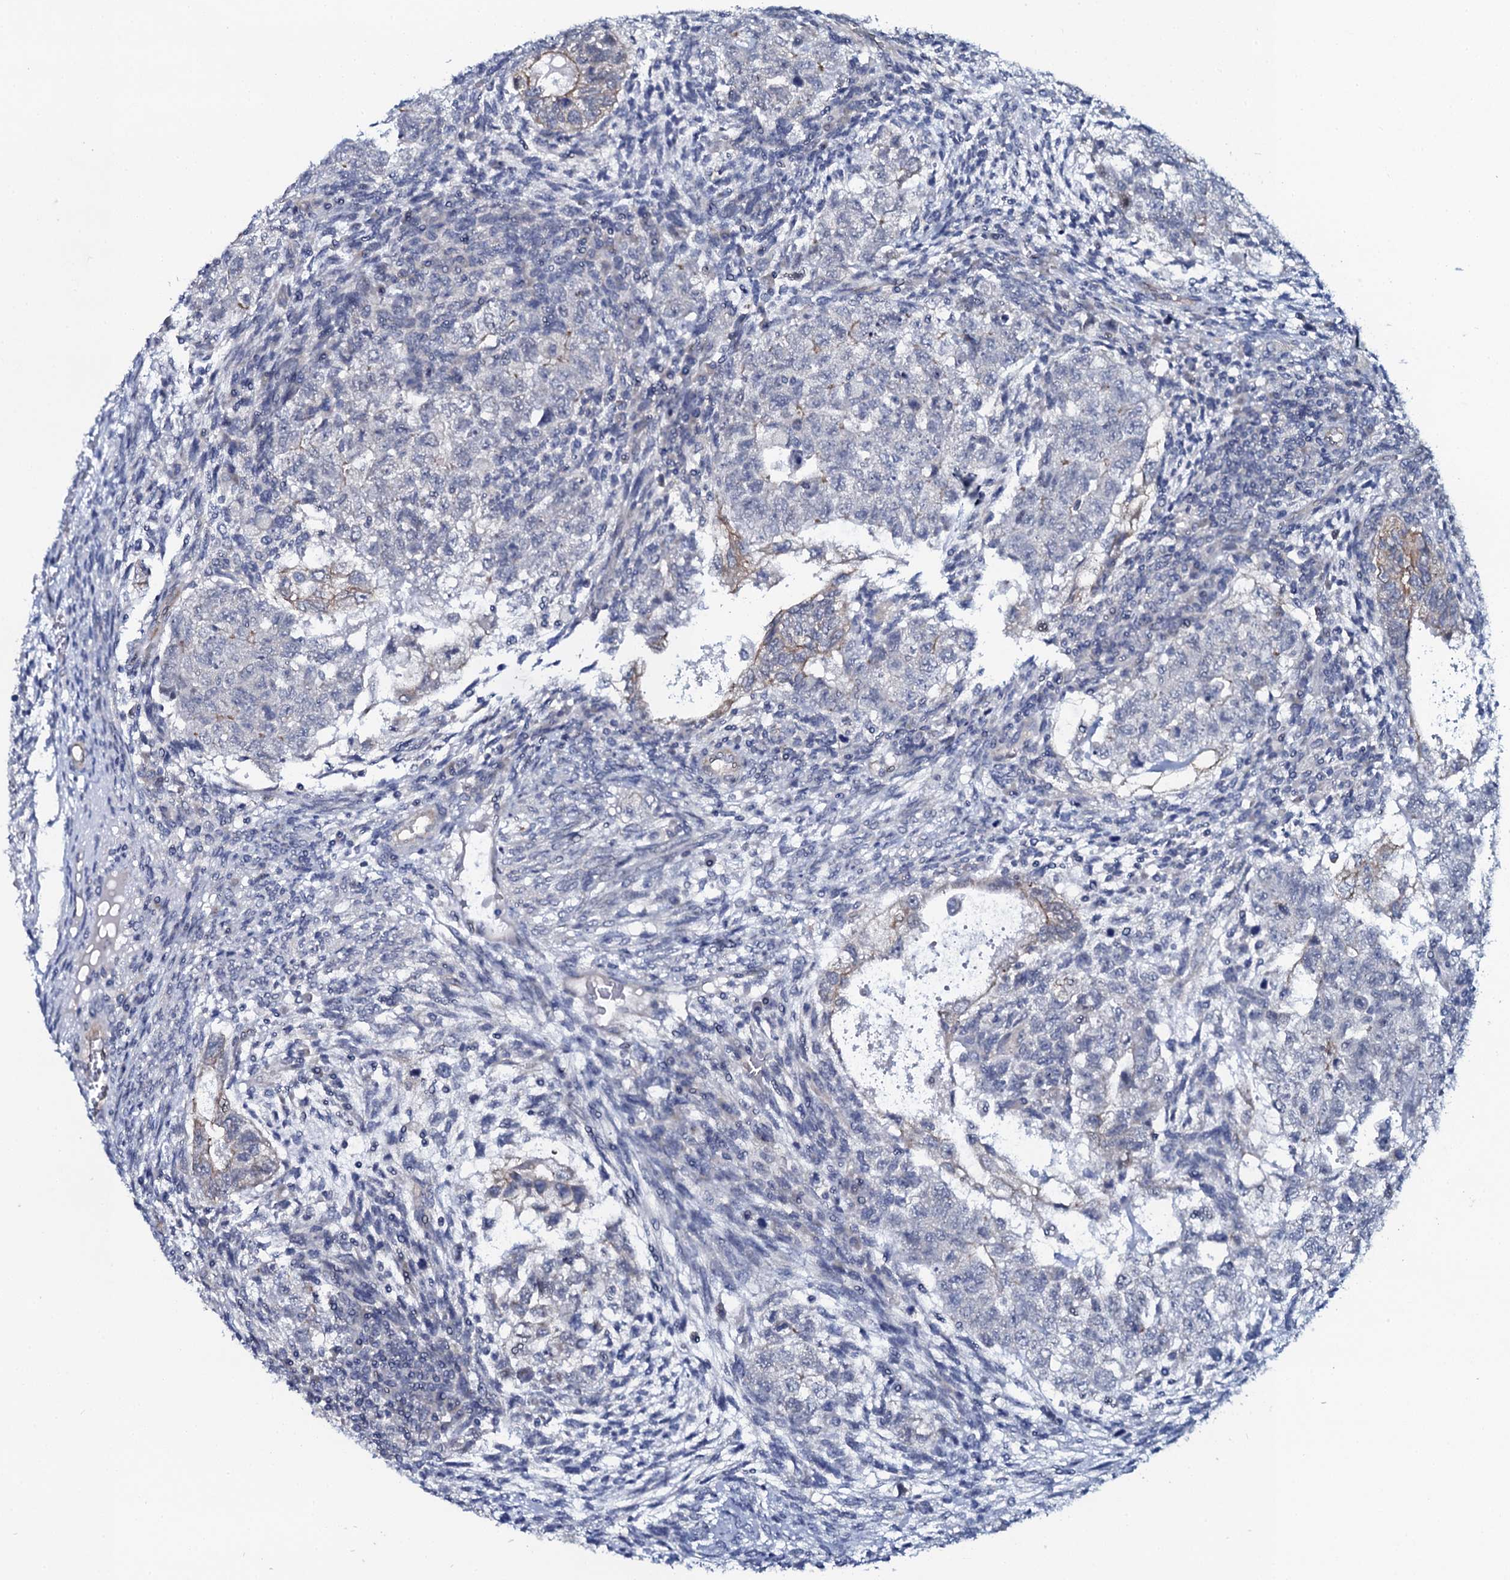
{"staining": {"intensity": "negative", "quantity": "none", "location": "none"}, "tissue": "testis cancer", "cell_type": "Tumor cells", "image_type": "cancer", "snomed": [{"axis": "morphology", "description": "Carcinoma, Embryonal, NOS"}, {"axis": "topography", "description": "Testis"}], "caption": "There is no significant expression in tumor cells of embryonal carcinoma (testis). (Immunohistochemistry, brightfield microscopy, high magnification).", "gene": "C10orf88", "patient": {"sex": "male", "age": 37}}